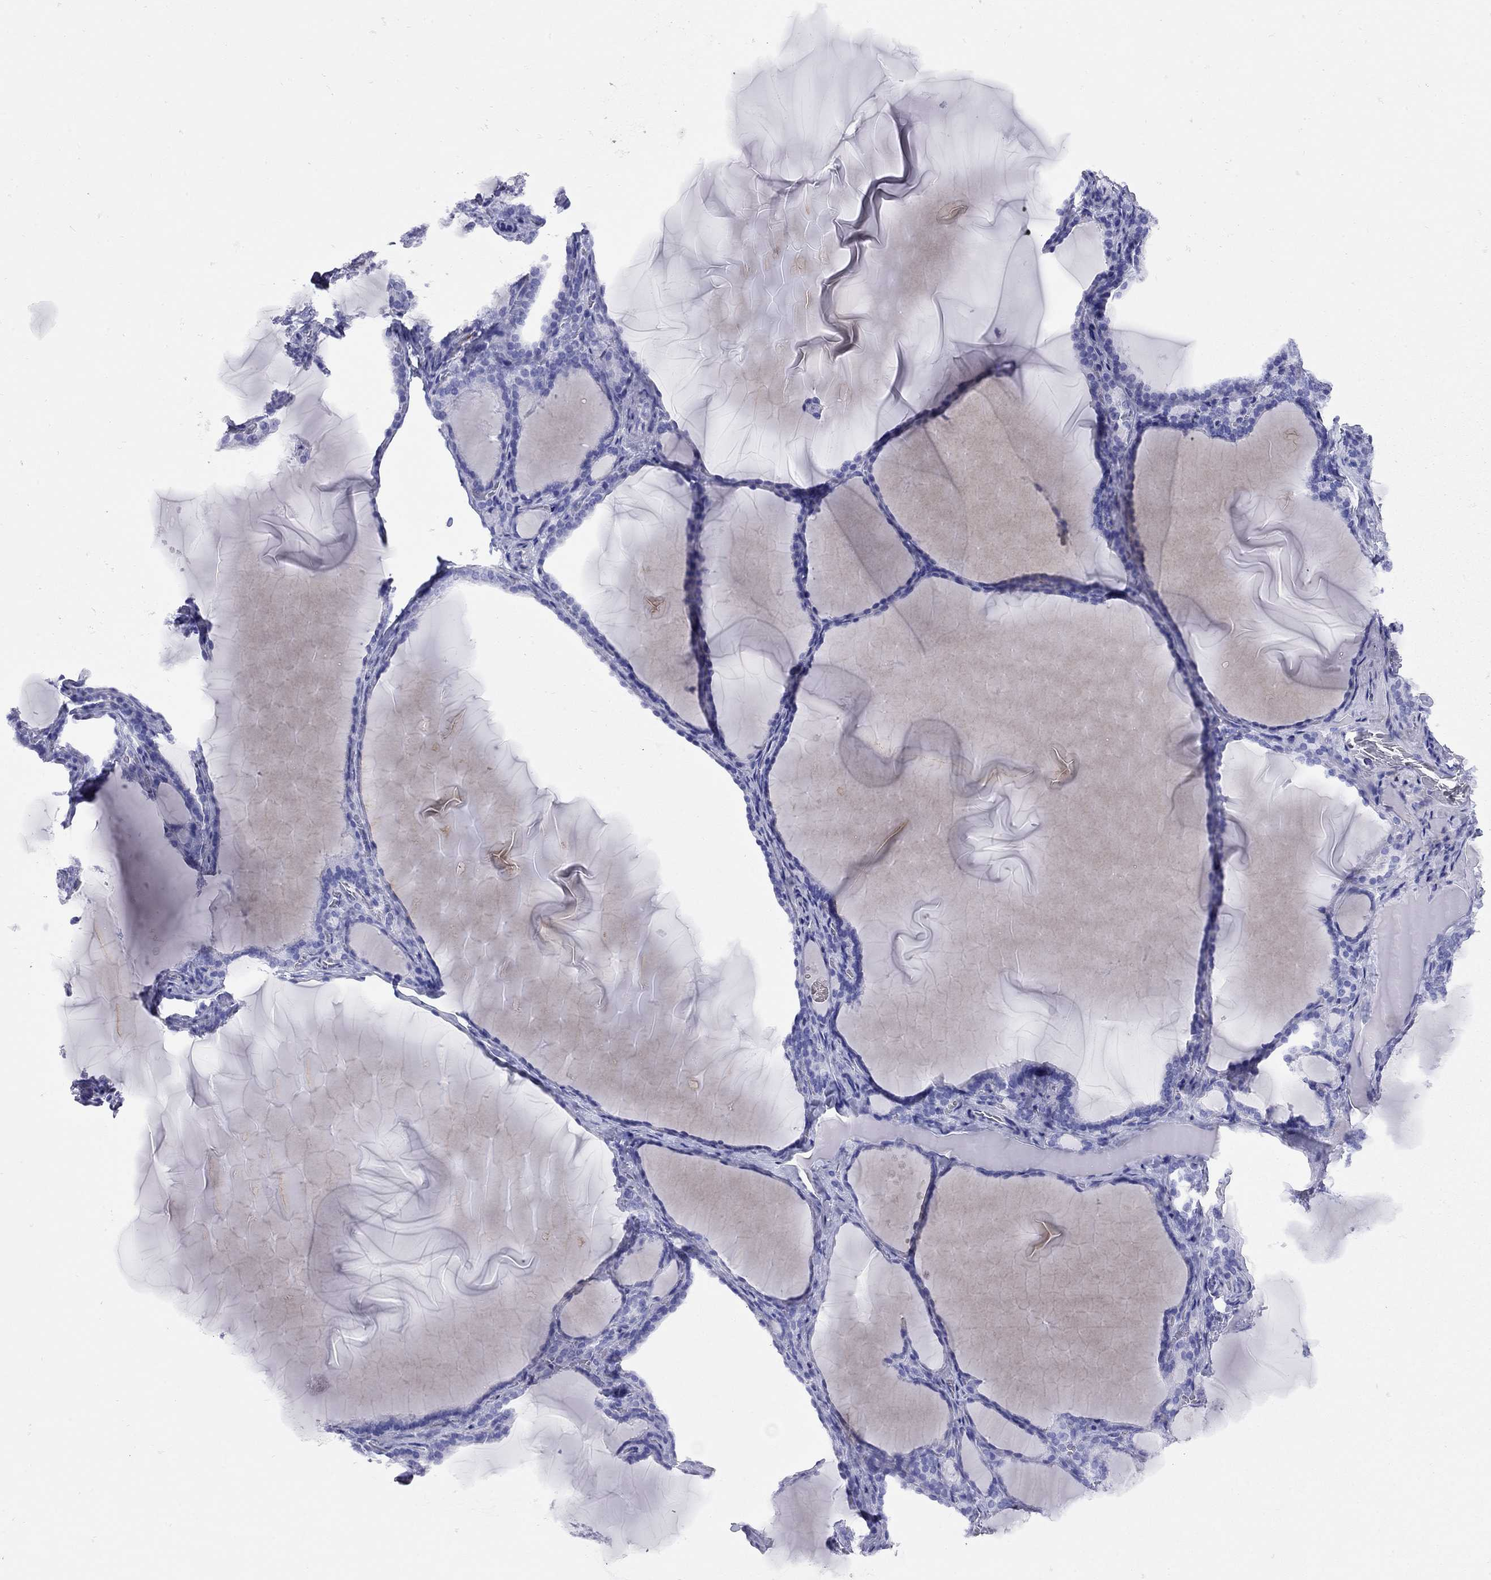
{"staining": {"intensity": "negative", "quantity": "none", "location": "none"}, "tissue": "thyroid gland", "cell_type": "Glandular cells", "image_type": "normal", "snomed": [{"axis": "morphology", "description": "Normal tissue, NOS"}, {"axis": "morphology", "description": "Hyperplasia, NOS"}, {"axis": "topography", "description": "Thyroid gland"}], "caption": "Glandular cells show no significant protein staining in normal thyroid gland. (DAB (3,3'-diaminobenzidine) IHC visualized using brightfield microscopy, high magnification).", "gene": "GRIA2", "patient": {"sex": "female", "age": 27}}